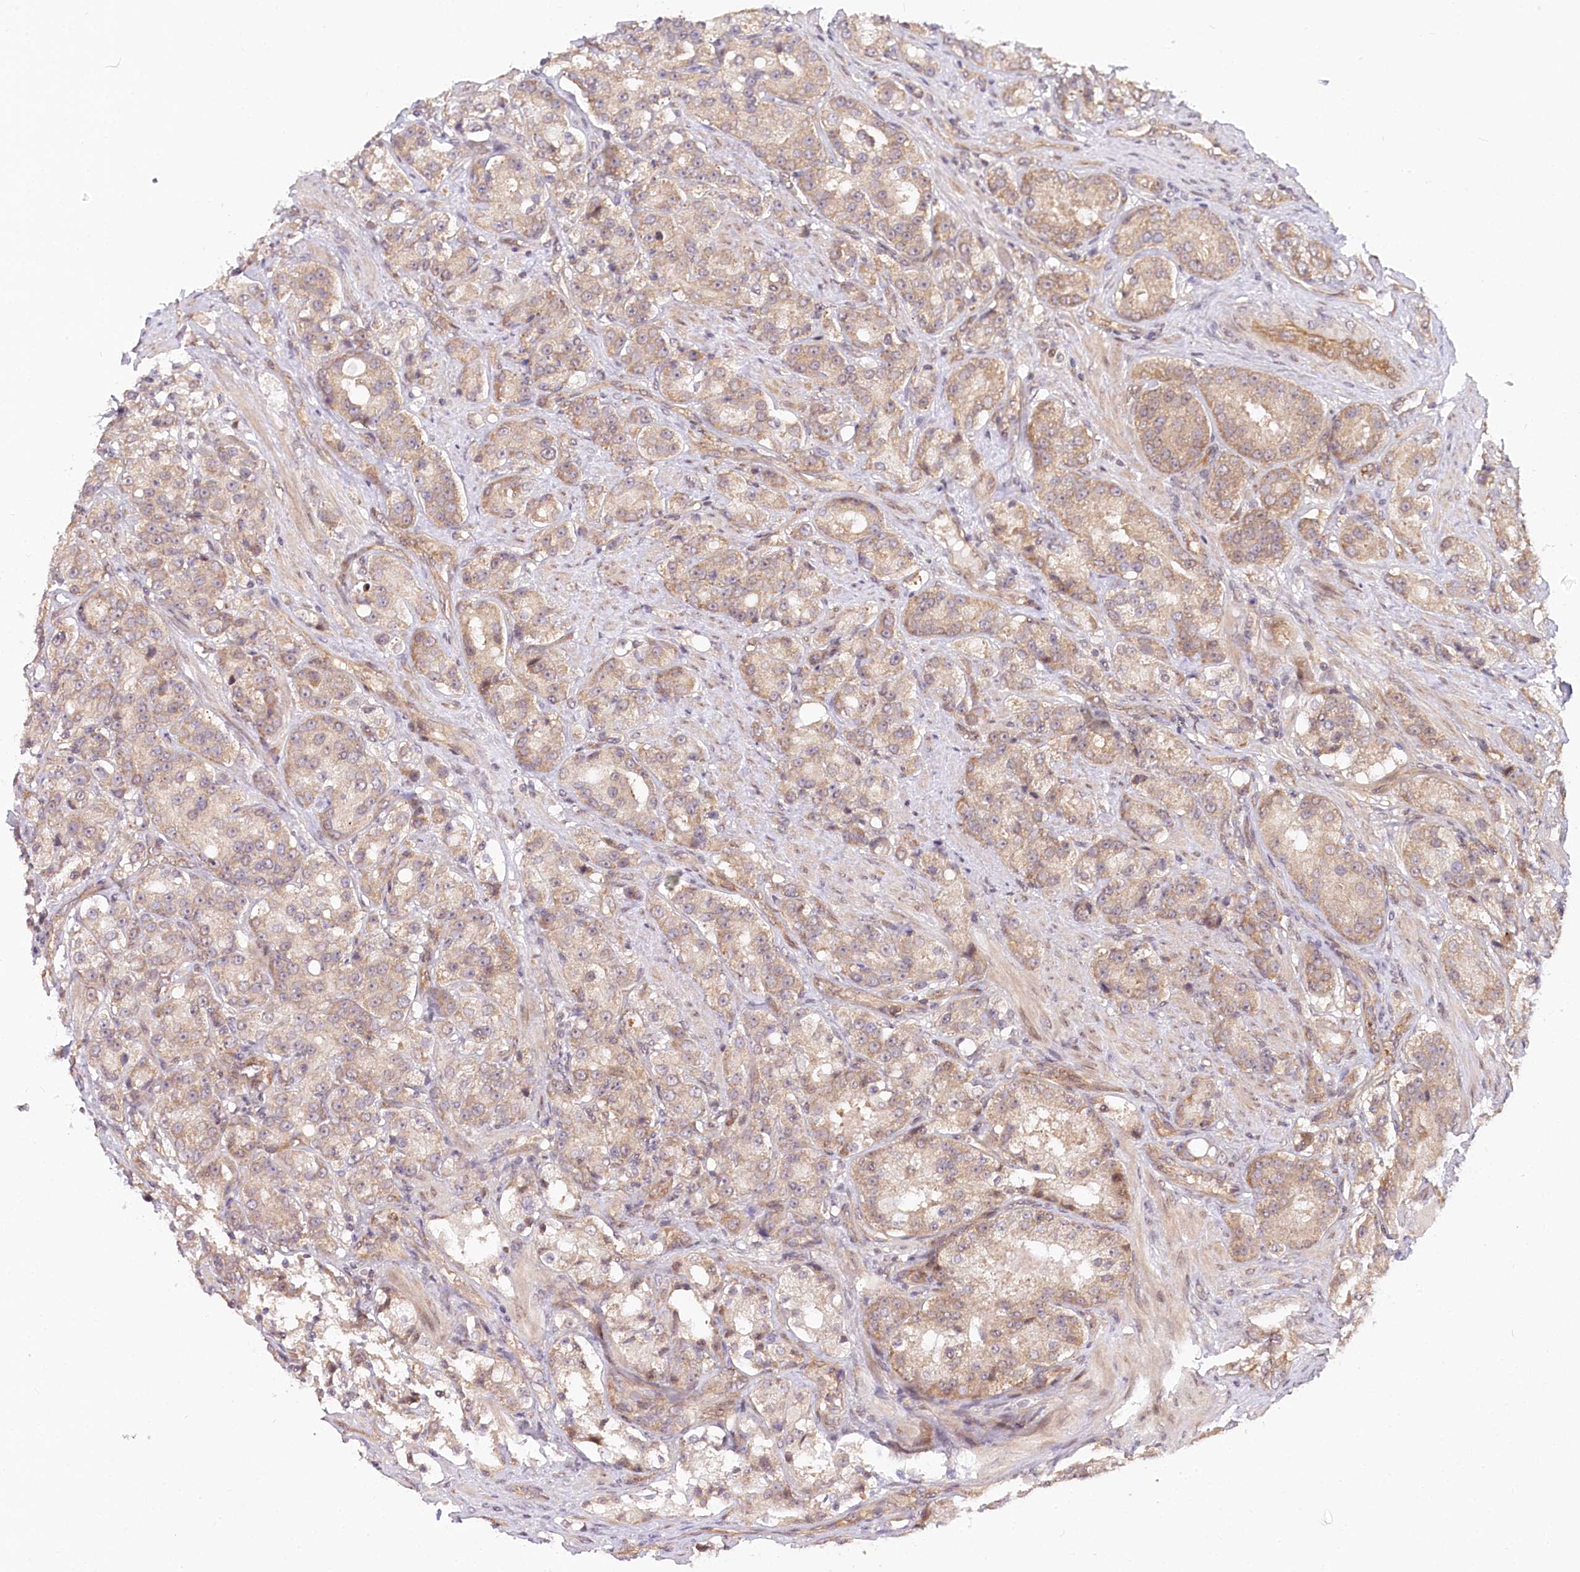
{"staining": {"intensity": "weak", "quantity": "25%-75%", "location": "cytoplasmic/membranous"}, "tissue": "prostate cancer", "cell_type": "Tumor cells", "image_type": "cancer", "snomed": [{"axis": "morphology", "description": "Adenocarcinoma, High grade"}, {"axis": "topography", "description": "Prostate"}], "caption": "Adenocarcinoma (high-grade) (prostate) stained with IHC reveals weak cytoplasmic/membranous expression in approximately 25%-75% of tumor cells.", "gene": "CEP70", "patient": {"sex": "male", "age": 60}}